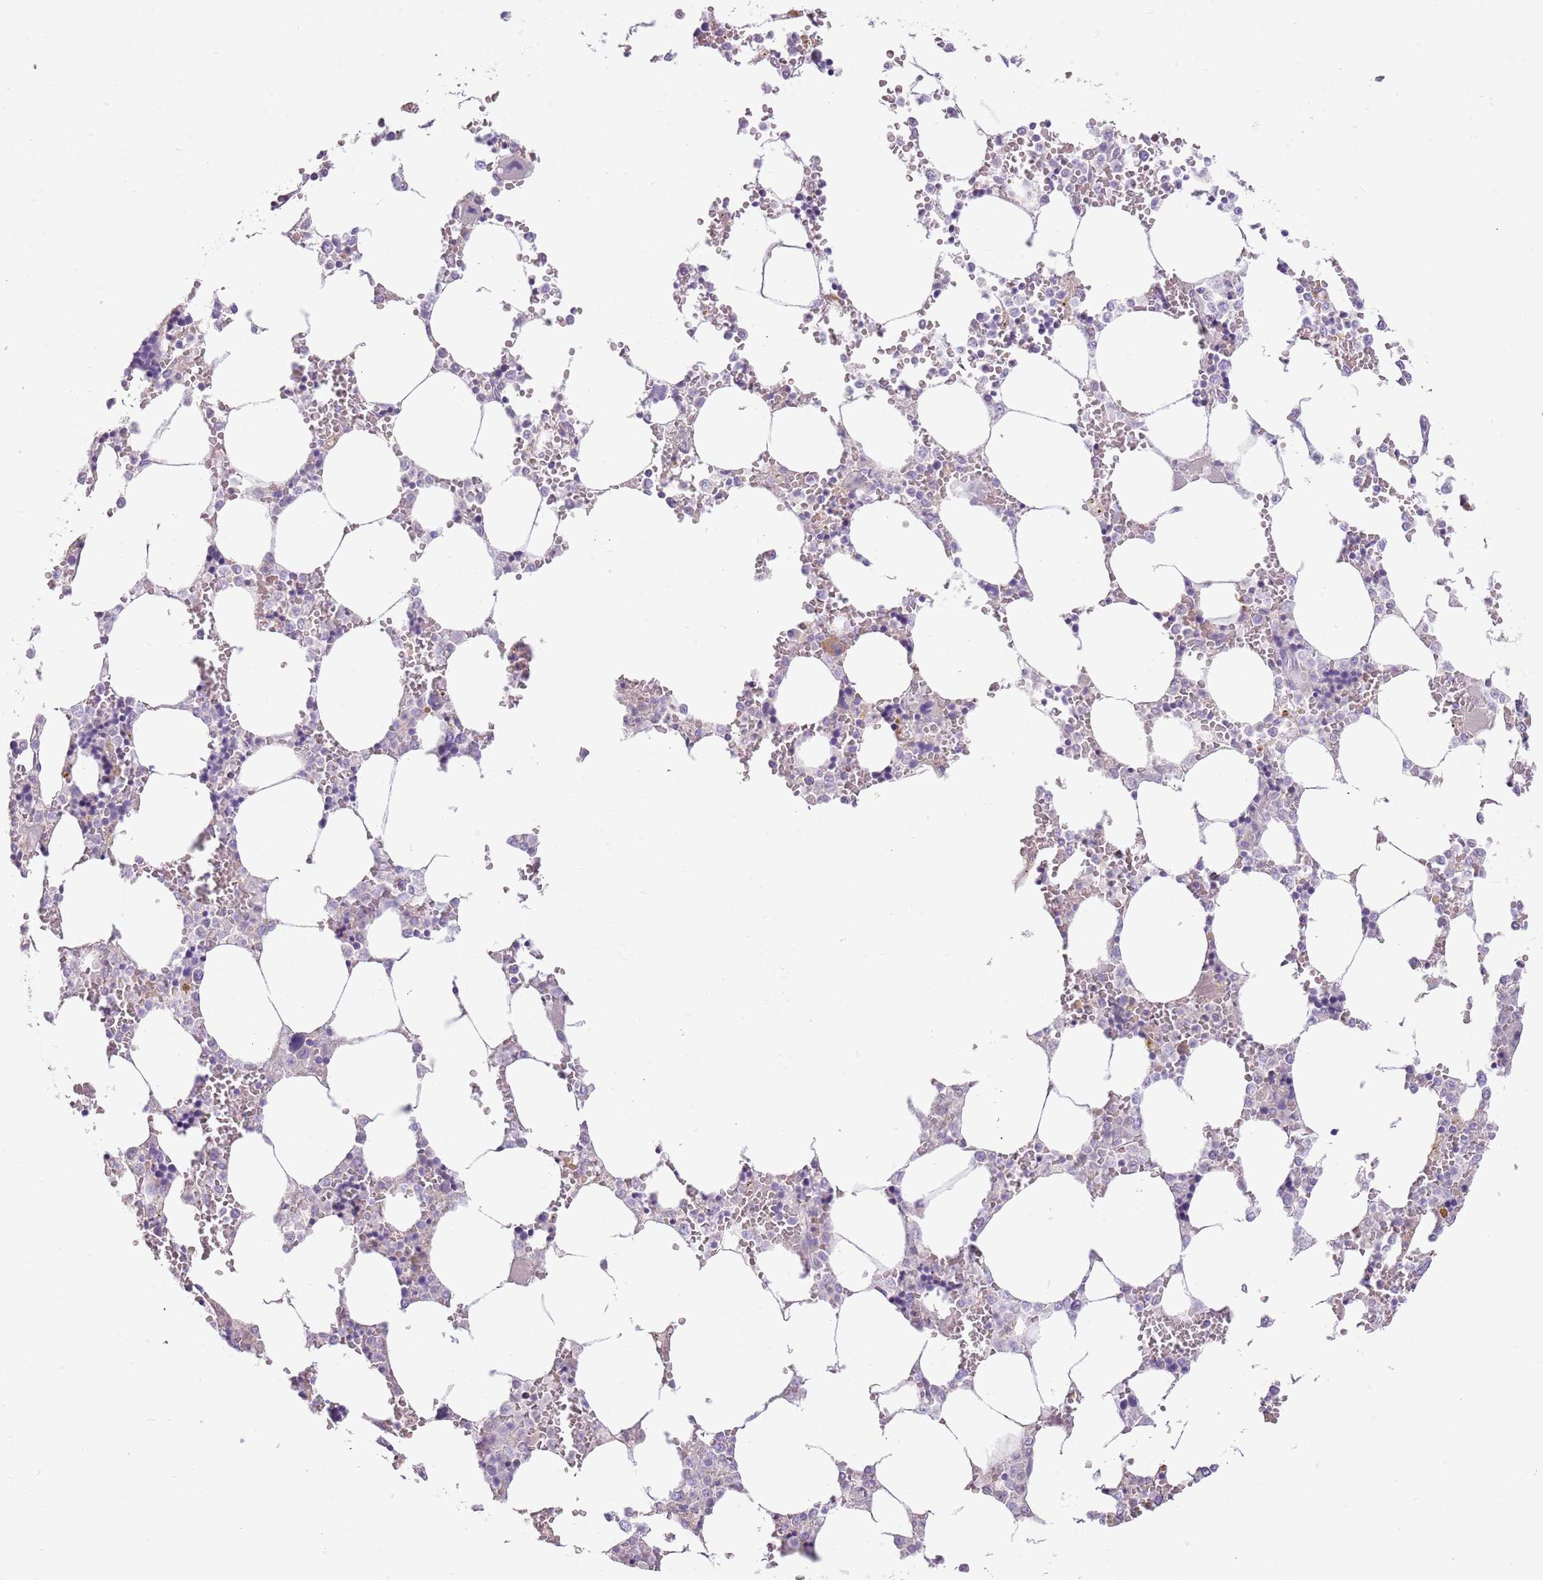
{"staining": {"intensity": "negative", "quantity": "none", "location": "none"}, "tissue": "bone marrow", "cell_type": "Hematopoietic cells", "image_type": "normal", "snomed": [{"axis": "morphology", "description": "Normal tissue, NOS"}, {"axis": "topography", "description": "Bone marrow"}], "caption": "Human bone marrow stained for a protein using immunohistochemistry (IHC) exhibits no positivity in hematopoietic cells.", "gene": "TOX2", "patient": {"sex": "male", "age": 64}}